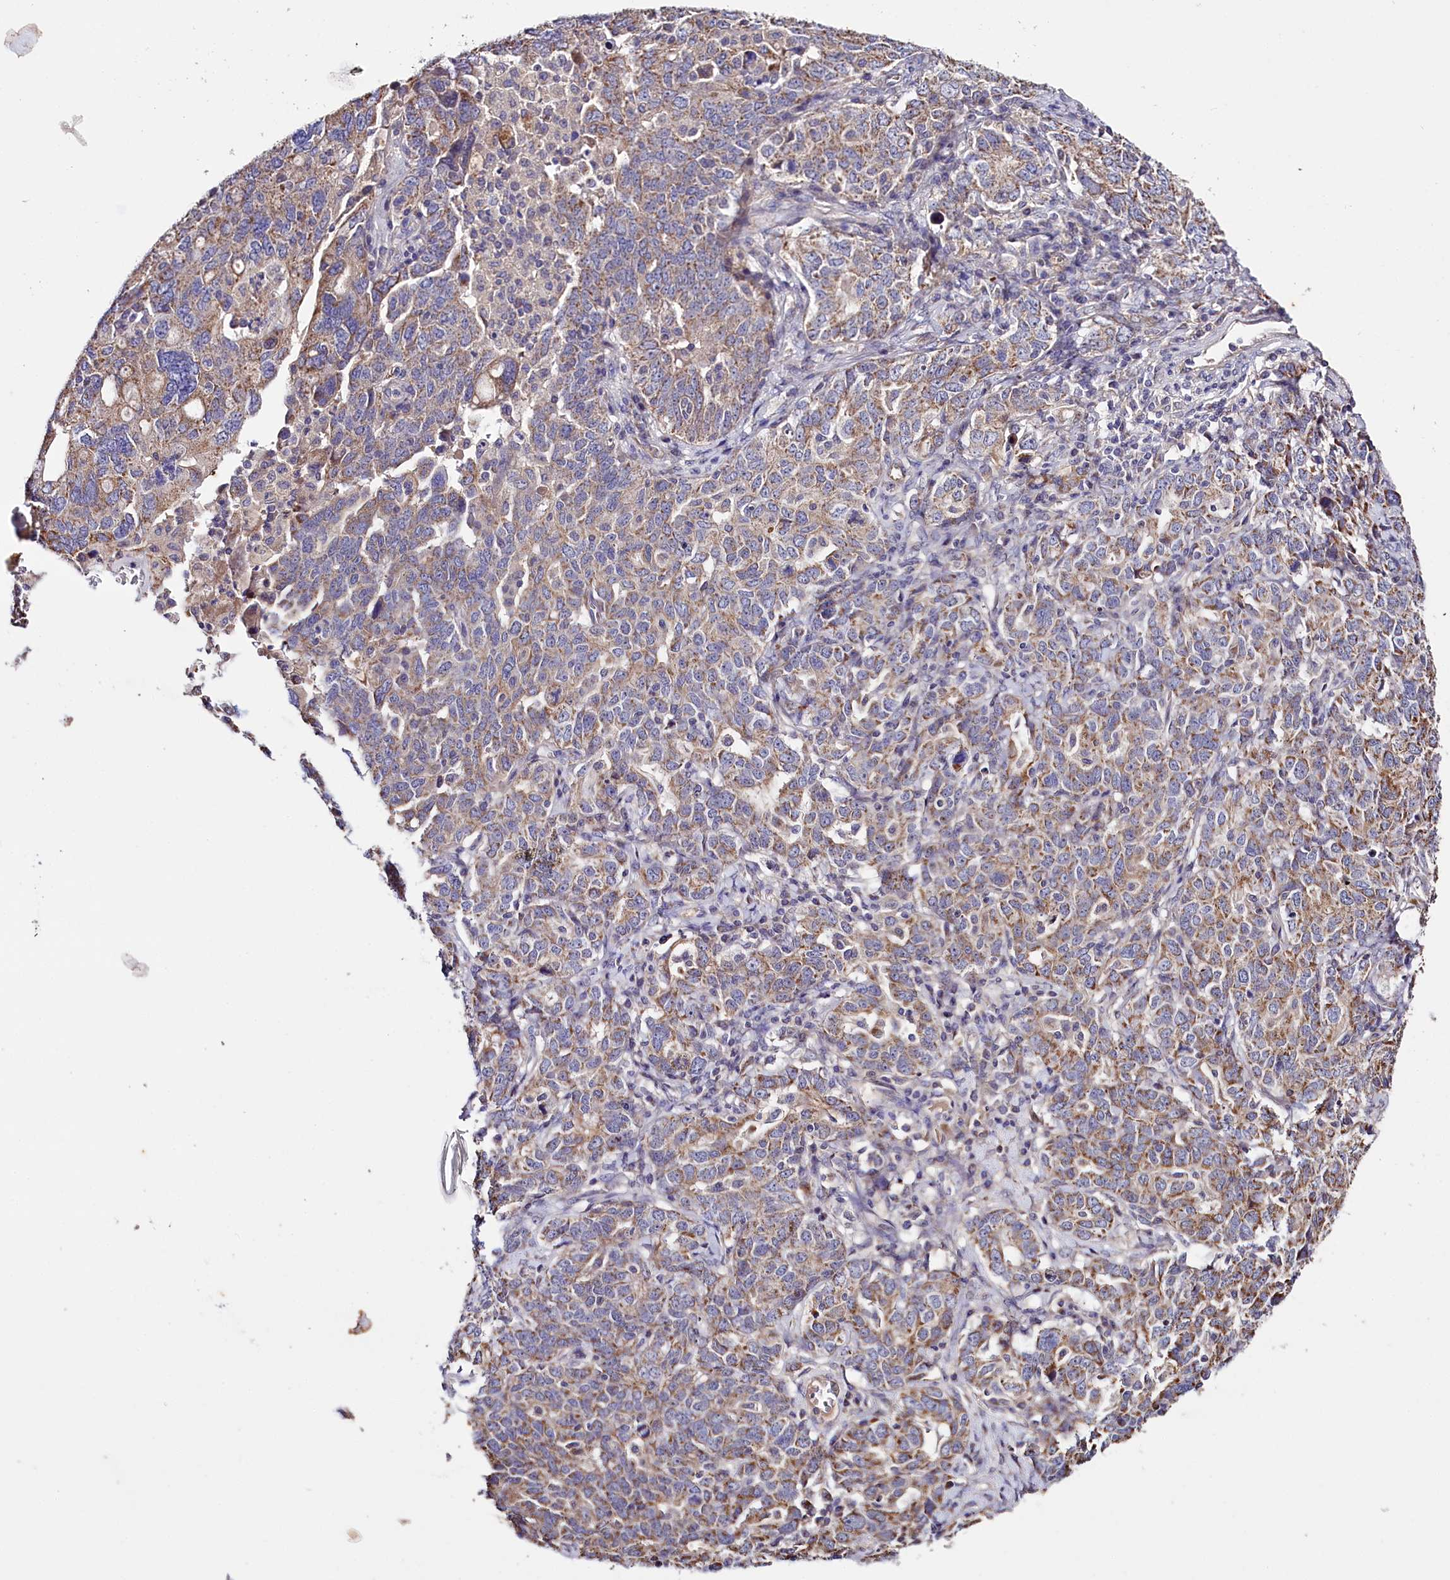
{"staining": {"intensity": "weak", "quantity": "25%-75%", "location": "cytoplasmic/membranous"}, "tissue": "ovarian cancer", "cell_type": "Tumor cells", "image_type": "cancer", "snomed": [{"axis": "morphology", "description": "Carcinoma, endometroid"}, {"axis": "topography", "description": "Ovary"}], "caption": "Ovarian cancer (endometroid carcinoma) stained with a brown dye shows weak cytoplasmic/membranous positive positivity in about 25%-75% of tumor cells.", "gene": "ZNF45", "patient": {"sex": "female", "age": 62}}